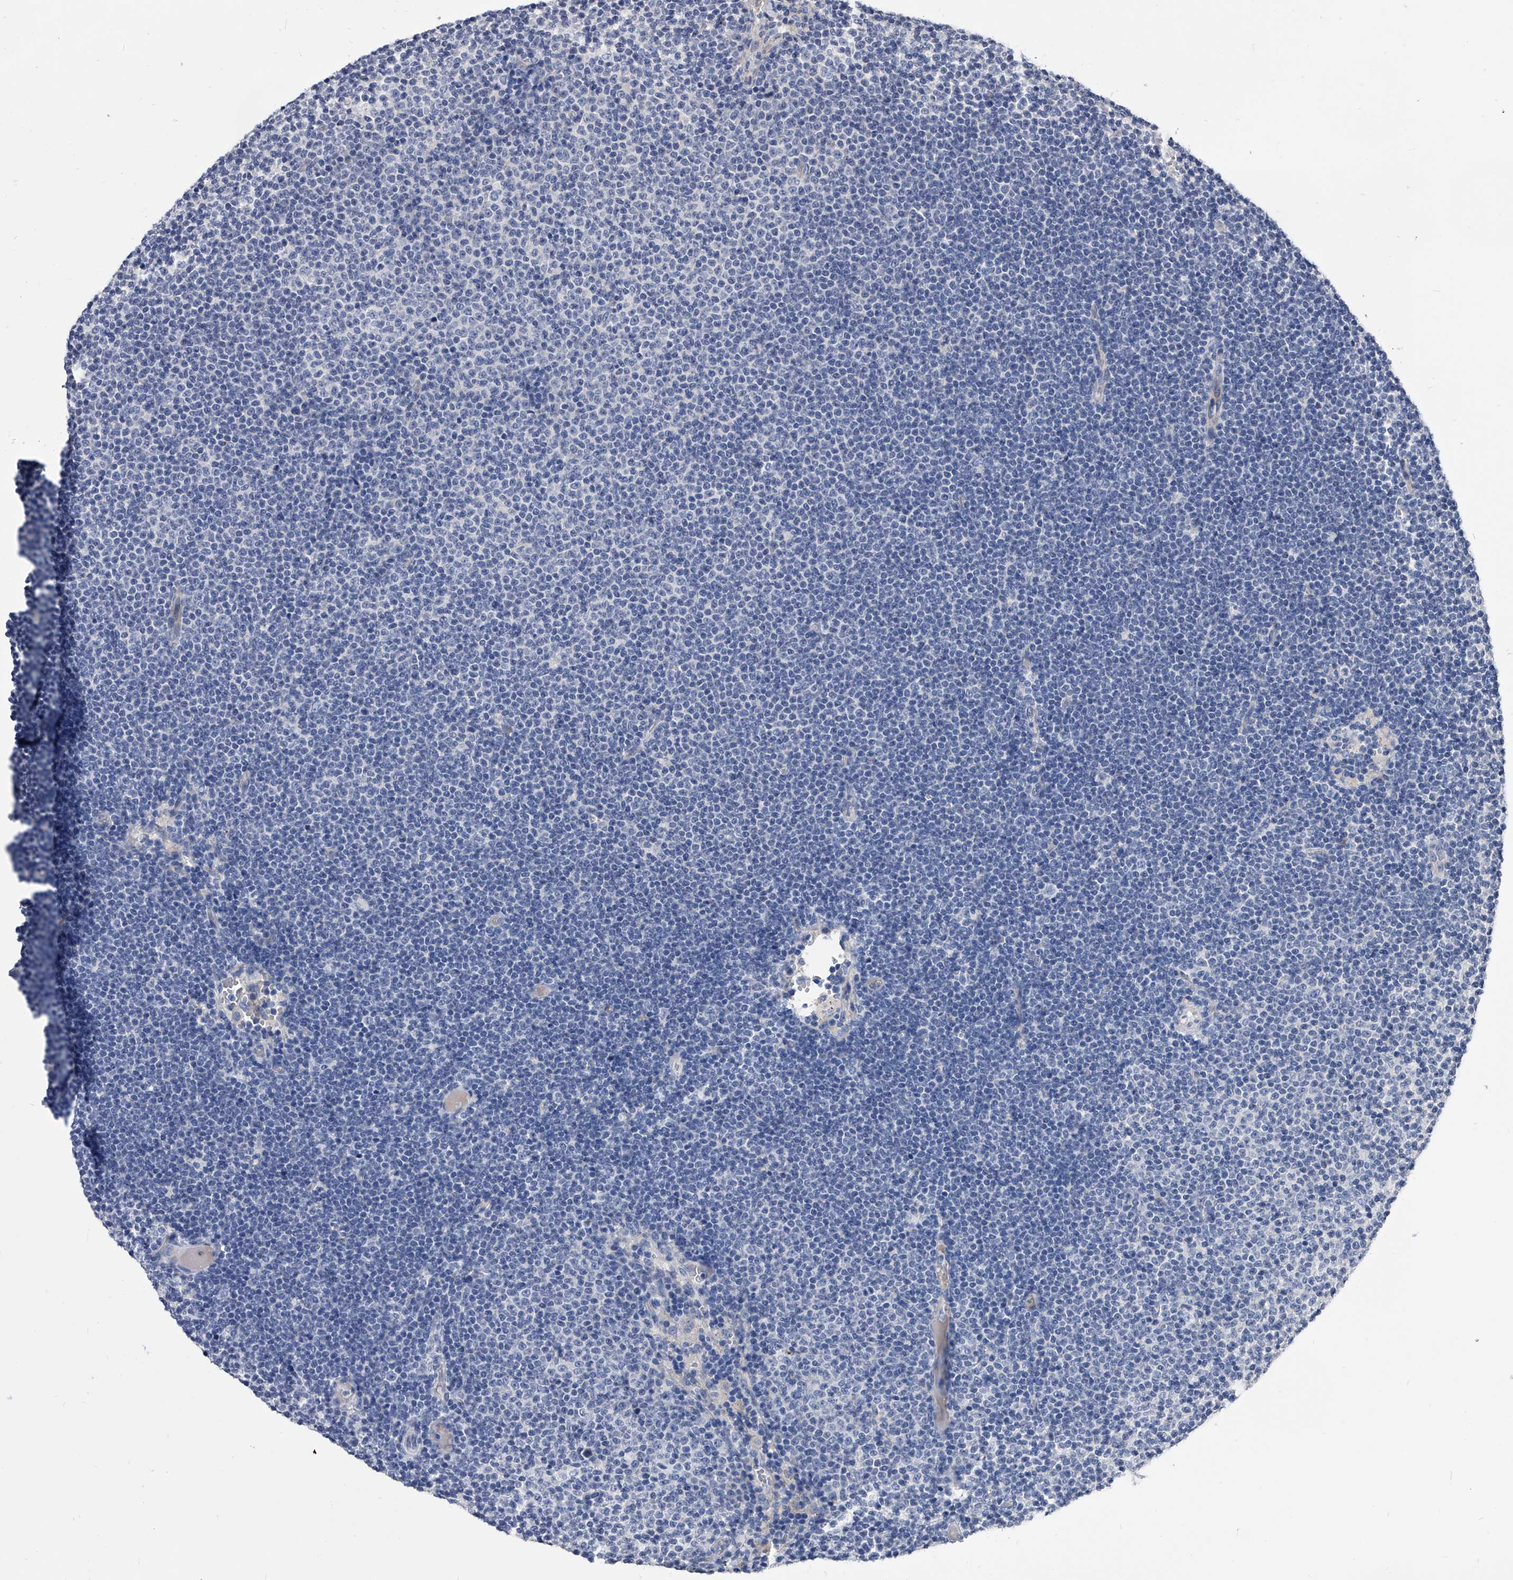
{"staining": {"intensity": "negative", "quantity": "none", "location": "none"}, "tissue": "lymphoma", "cell_type": "Tumor cells", "image_type": "cancer", "snomed": [{"axis": "morphology", "description": "Malignant lymphoma, non-Hodgkin's type, Low grade"}, {"axis": "topography", "description": "Lymph node"}], "caption": "IHC histopathology image of lymphoma stained for a protein (brown), which exhibits no staining in tumor cells.", "gene": "EFCAB7", "patient": {"sex": "female", "age": 53}}